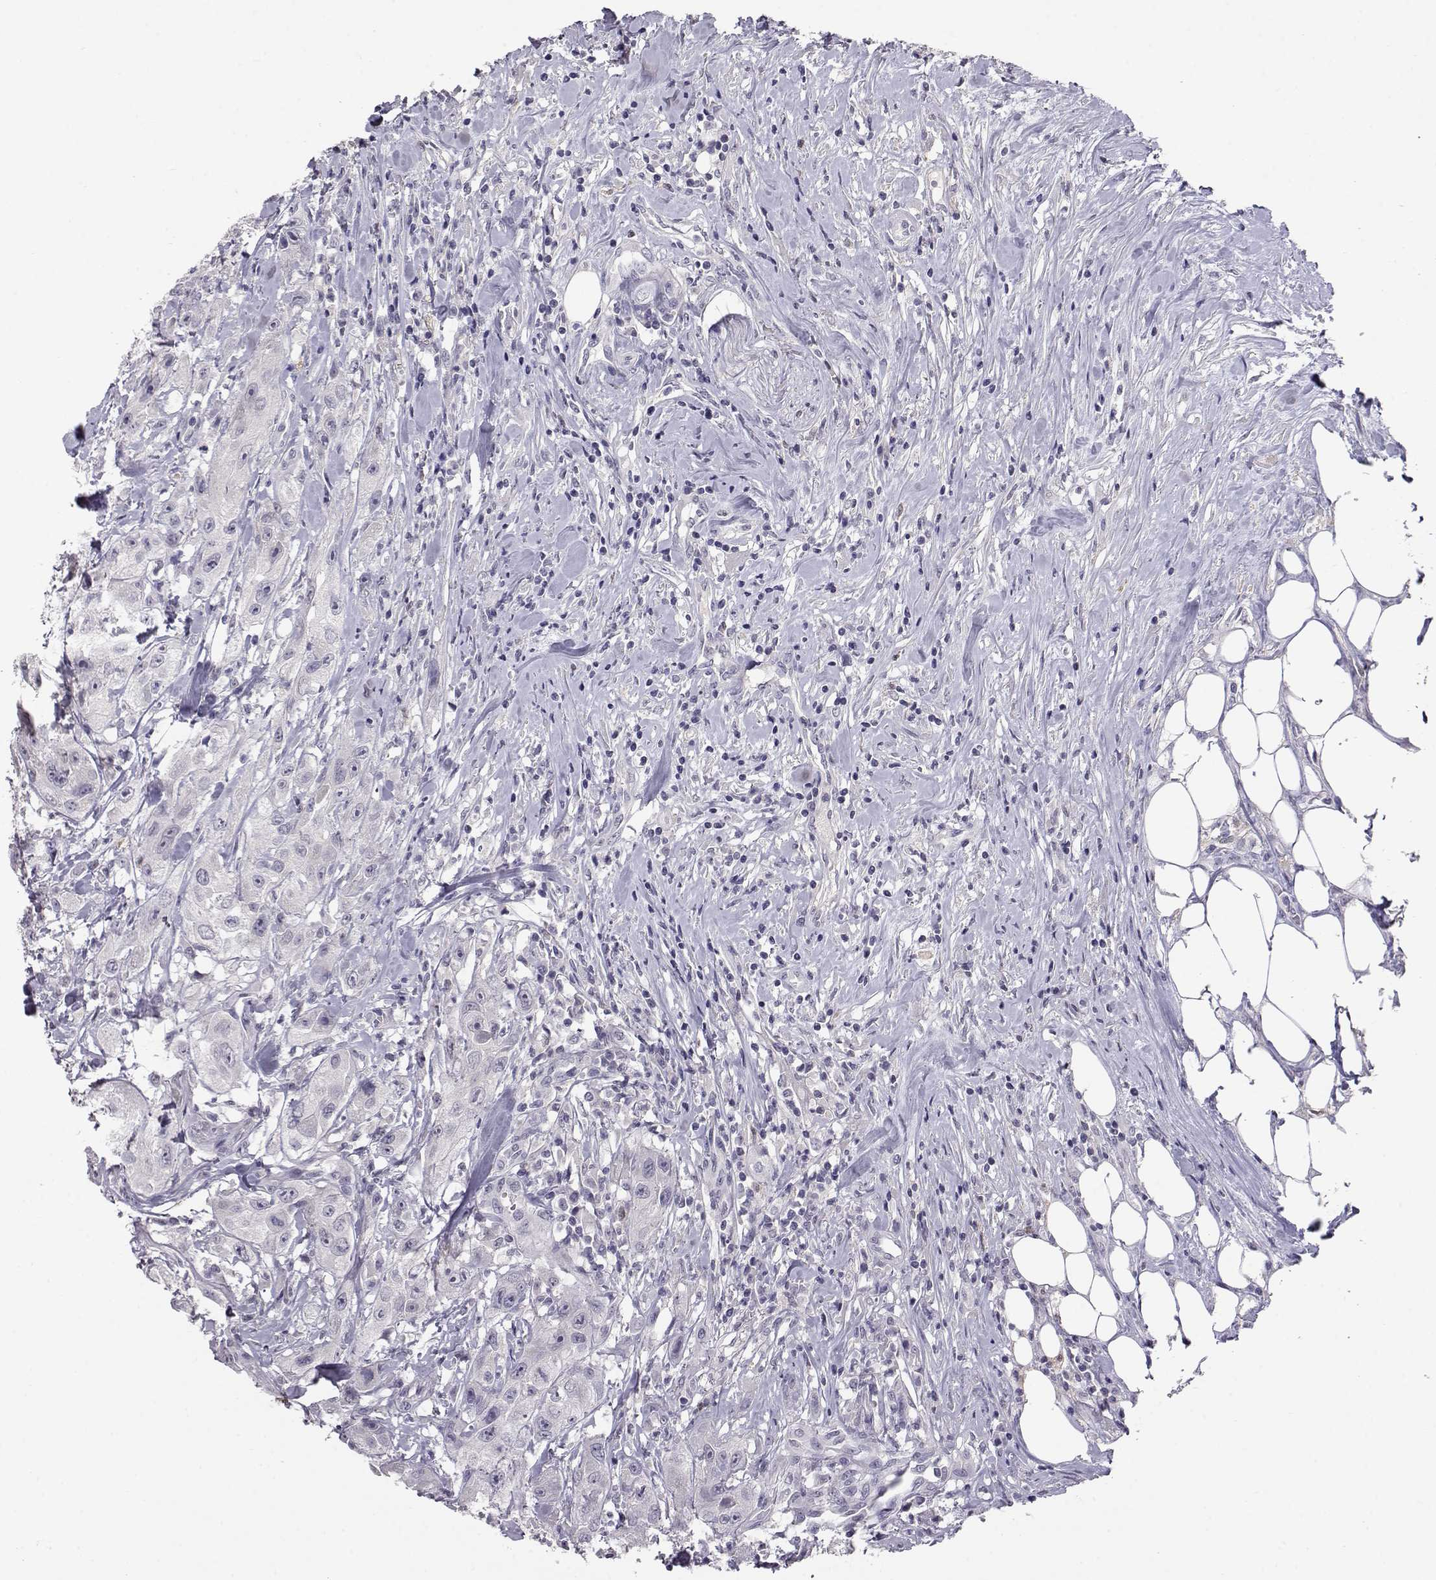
{"staining": {"intensity": "negative", "quantity": "none", "location": "none"}, "tissue": "urothelial cancer", "cell_type": "Tumor cells", "image_type": "cancer", "snomed": [{"axis": "morphology", "description": "Urothelial carcinoma, High grade"}, {"axis": "topography", "description": "Urinary bladder"}], "caption": "Urothelial cancer was stained to show a protein in brown. There is no significant positivity in tumor cells.", "gene": "AKR1B1", "patient": {"sex": "male", "age": 79}}